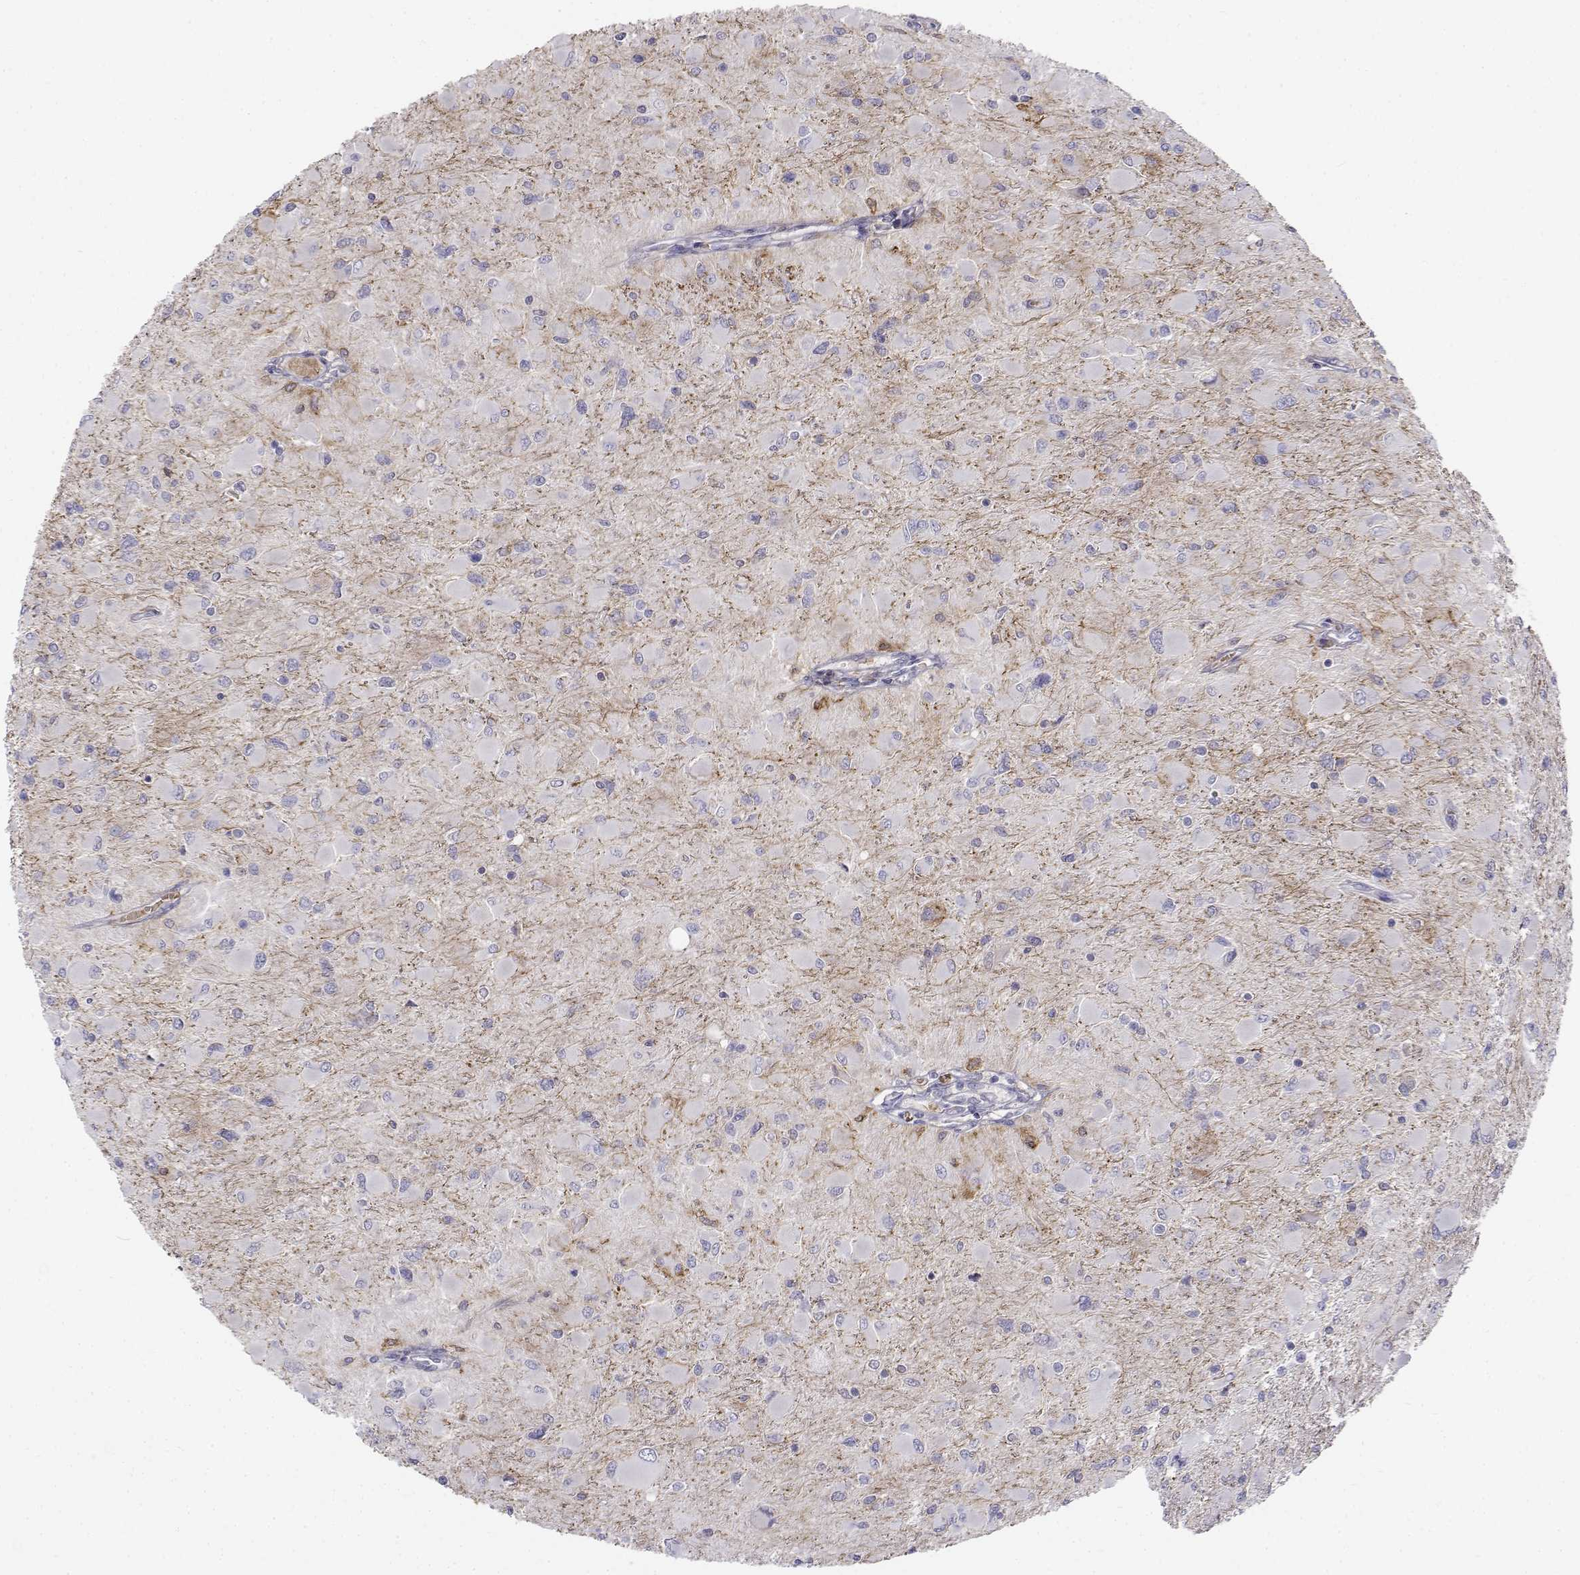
{"staining": {"intensity": "negative", "quantity": "none", "location": "none"}, "tissue": "glioma", "cell_type": "Tumor cells", "image_type": "cancer", "snomed": [{"axis": "morphology", "description": "Glioma, malignant, High grade"}, {"axis": "topography", "description": "Cerebral cortex"}], "caption": "A high-resolution micrograph shows immunohistochemistry (IHC) staining of glioma, which shows no significant staining in tumor cells.", "gene": "CADM1", "patient": {"sex": "female", "age": 36}}